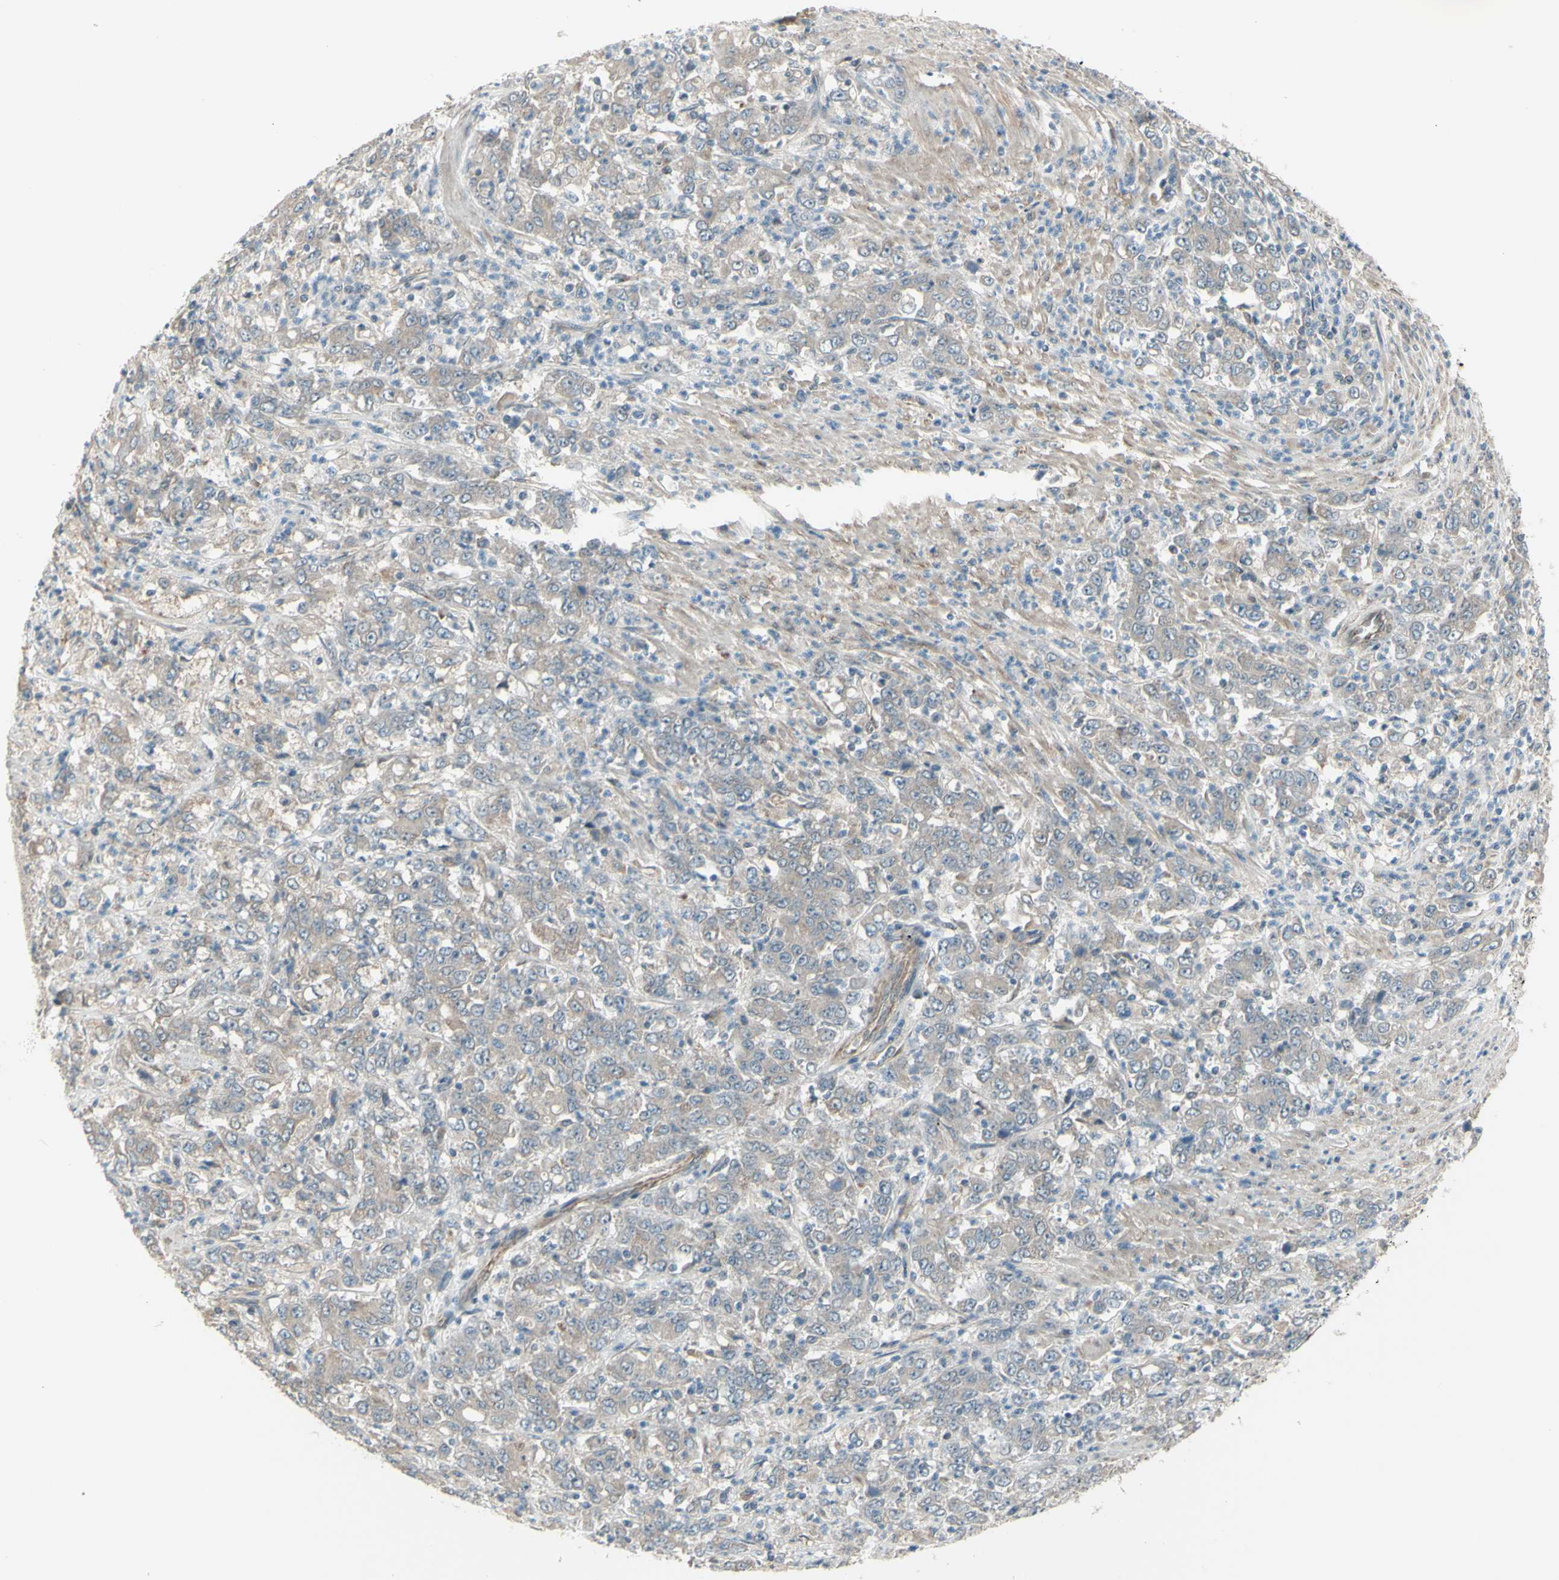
{"staining": {"intensity": "negative", "quantity": "none", "location": "none"}, "tissue": "stomach cancer", "cell_type": "Tumor cells", "image_type": "cancer", "snomed": [{"axis": "morphology", "description": "Adenocarcinoma, NOS"}, {"axis": "topography", "description": "Stomach, lower"}], "caption": "Immunohistochemistry photomicrograph of stomach adenocarcinoma stained for a protein (brown), which reveals no expression in tumor cells.", "gene": "NAXD", "patient": {"sex": "female", "age": 71}}